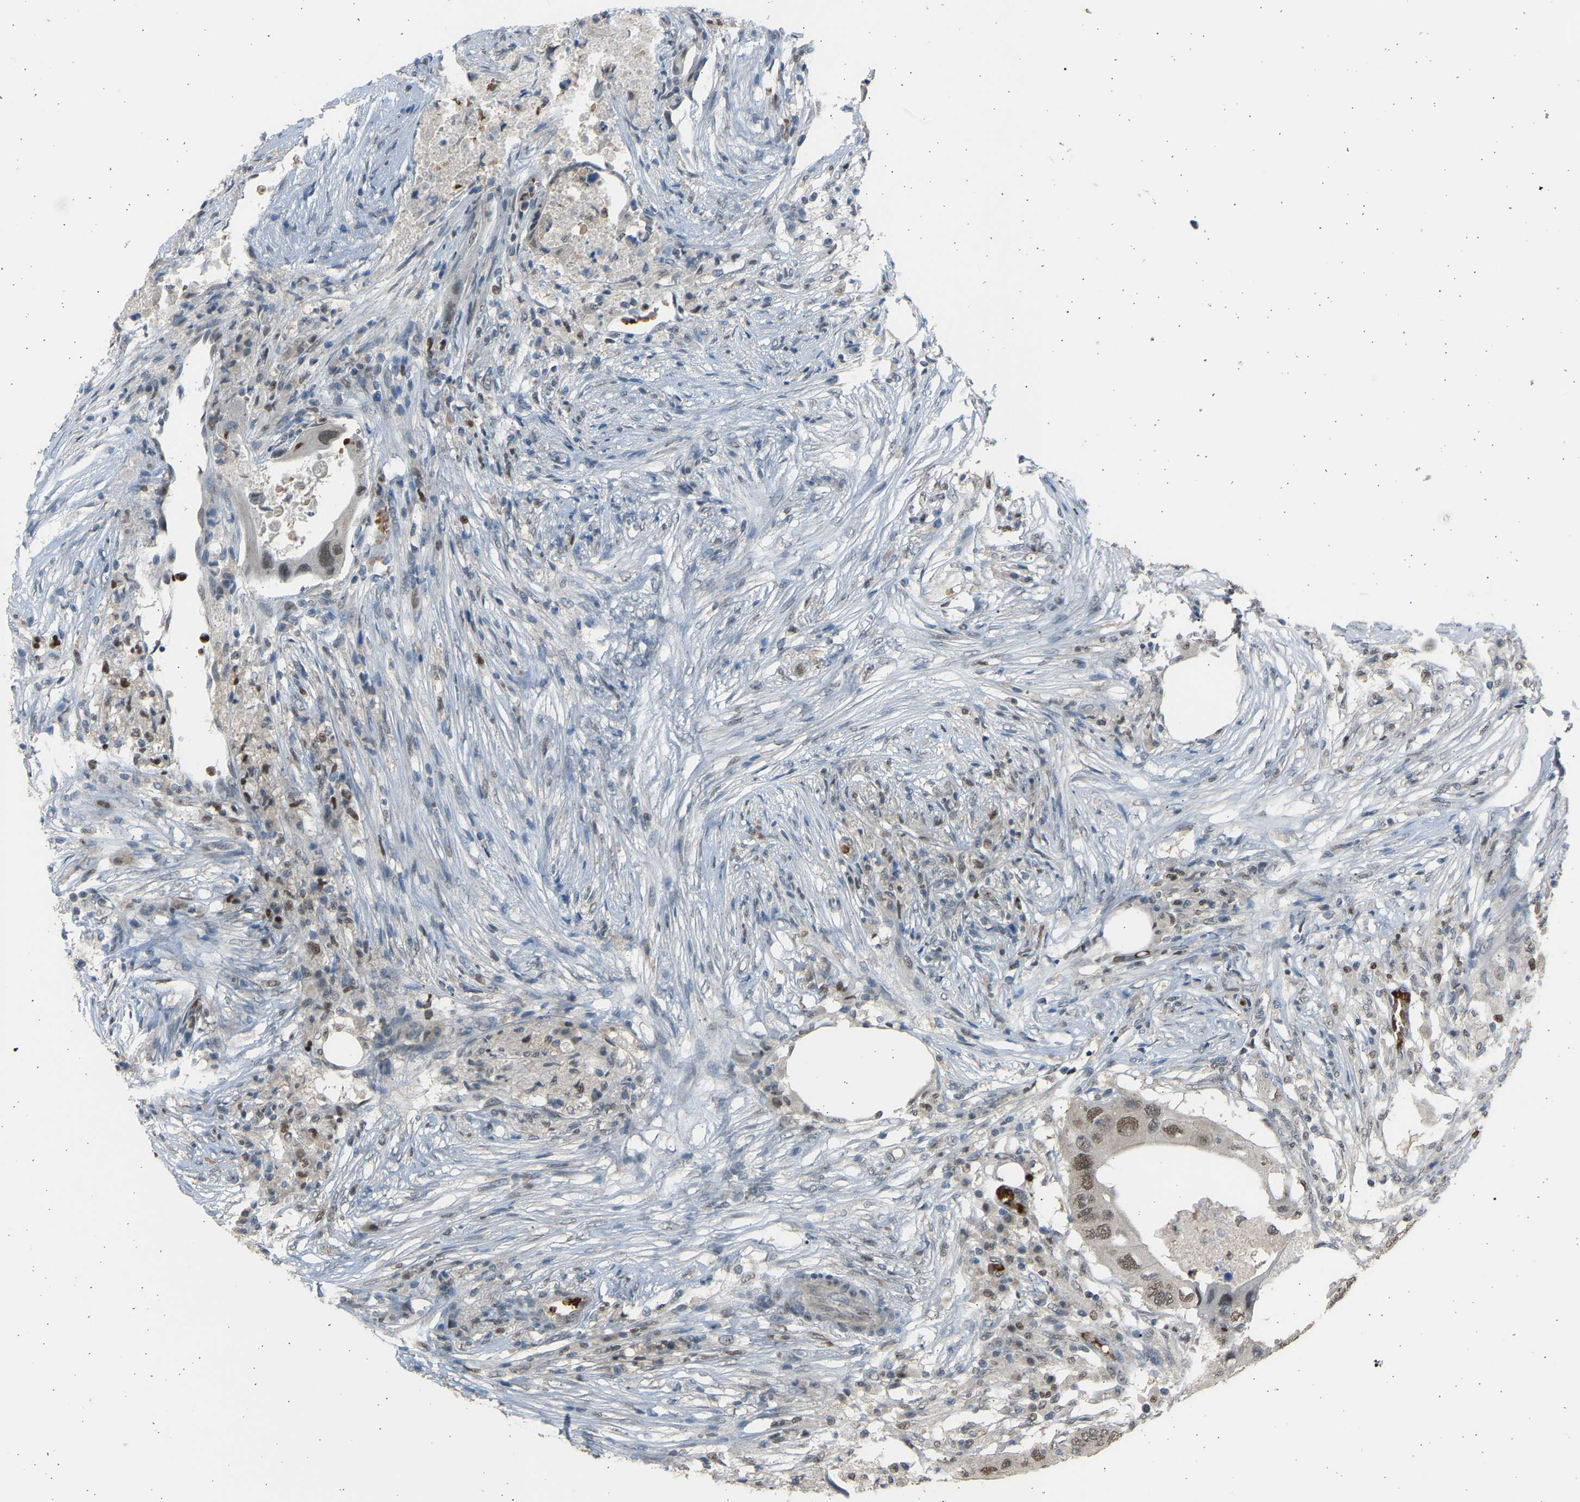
{"staining": {"intensity": "moderate", "quantity": ">75%", "location": "nuclear"}, "tissue": "colorectal cancer", "cell_type": "Tumor cells", "image_type": "cancer", "snomed": [{"axis": "morphology", "description": "Adenocarcinoma, NOS"}, {"axis": "topography", "description": "Colon"}], "caption": "Human colorectal cancer stained with a brown dye shows moderate nuclear positive positivity in approximately >75% of tumor cells.", "gene": "BIRC2", "patient": {"sex": "male", "age": 71}}